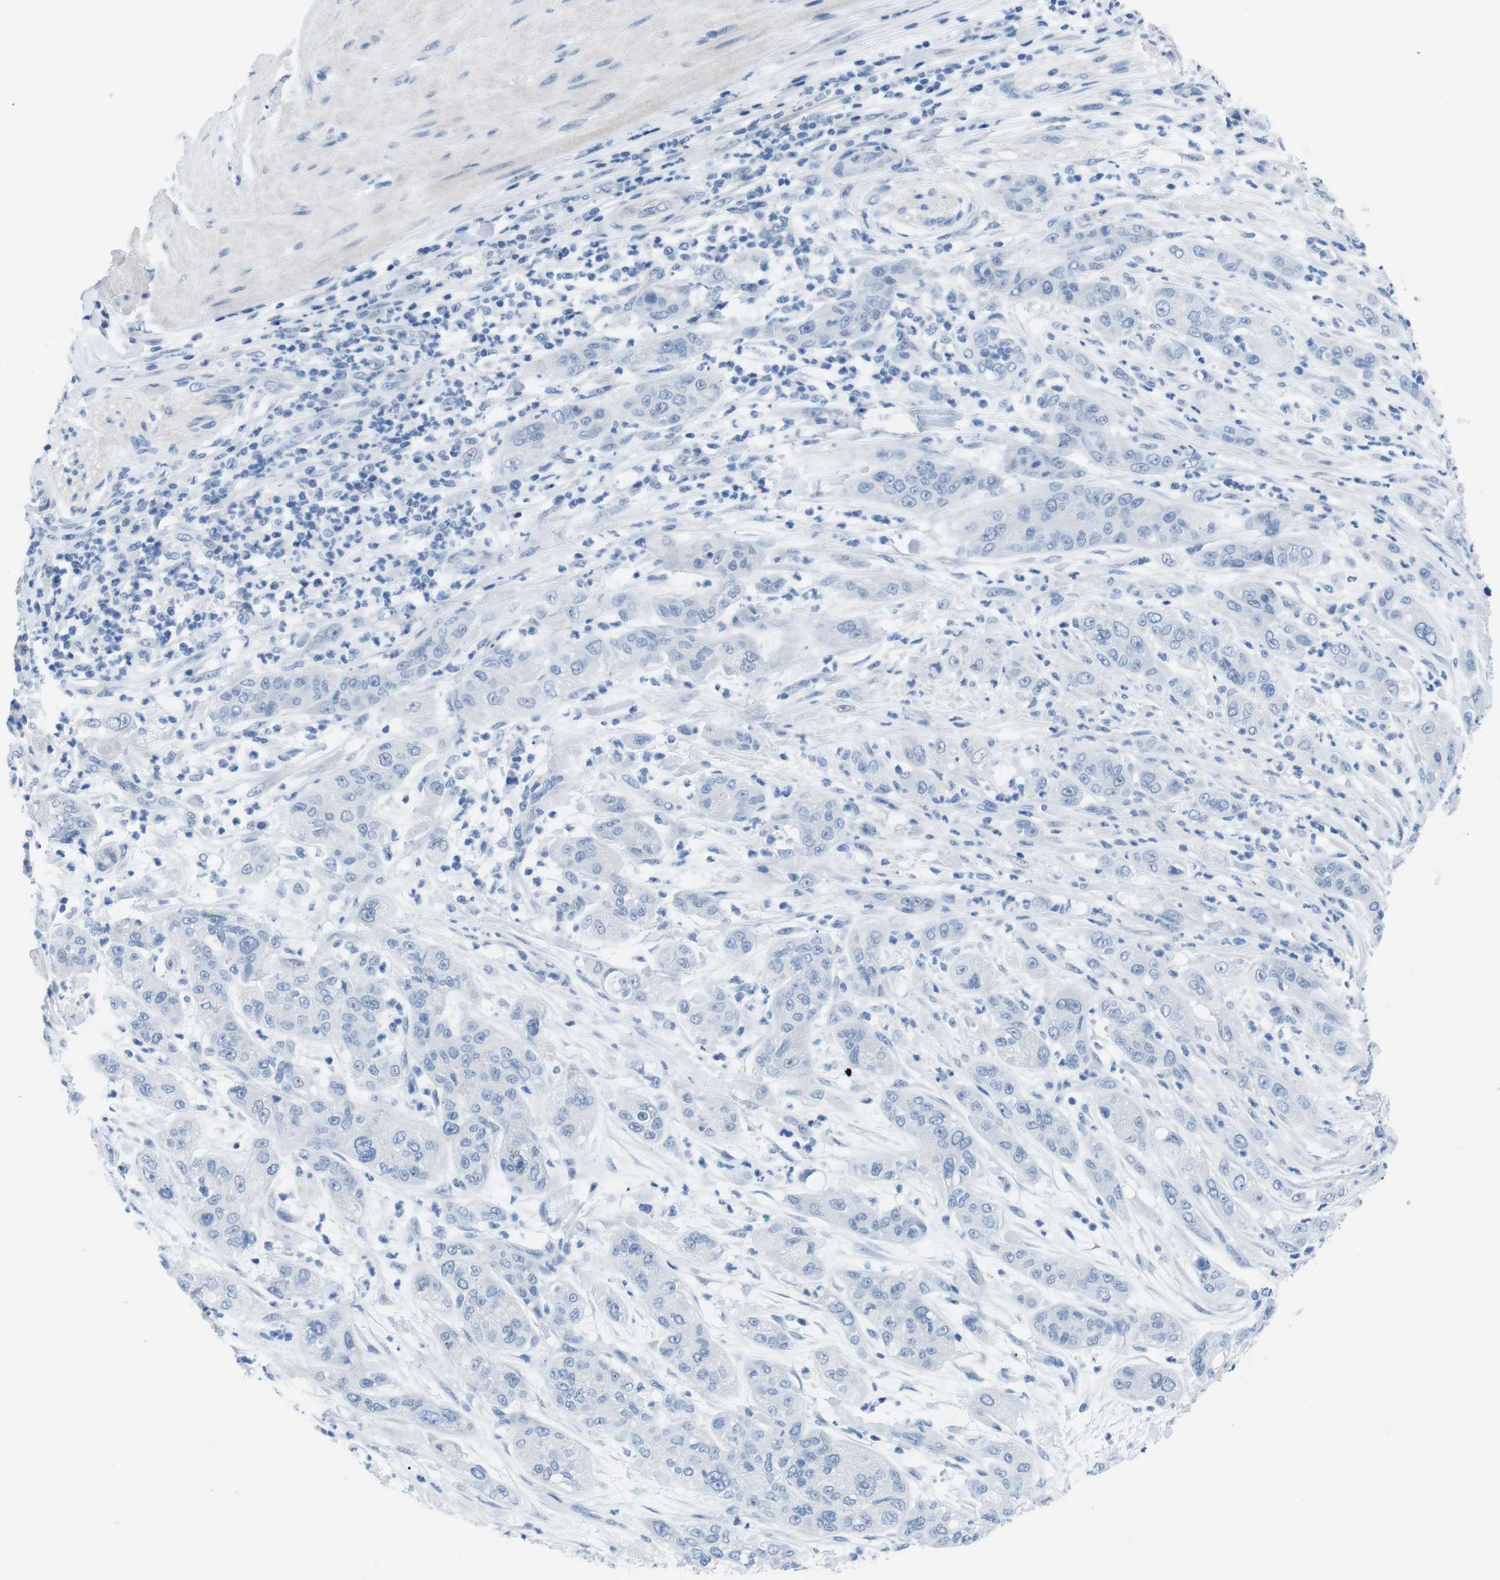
{"staining": {"intensity": "negative", "quantity": "none", "location": "none"}, "tissue": "pancreatic cancer", "cell_type": "Tumor cells", "image_type": "cancer", "snomed": [{"axis": "morphology", "description": "Adenocarcinoma, NOS"}, {"axis": "topography", "description": "Pancreas"}], "caption": "This photomicrograph is of adenocarcinoma (pancreatic) stained with immunohistochemistry (IHC) to label a protein in brown with the nuclei are counter-stained blue. There is no staining in tumor cells. (Immunohistochemistry, brightfield microscopy, high magnification).", "gene": "MUC2", "patient": {"sex": "female", "age": 78}}